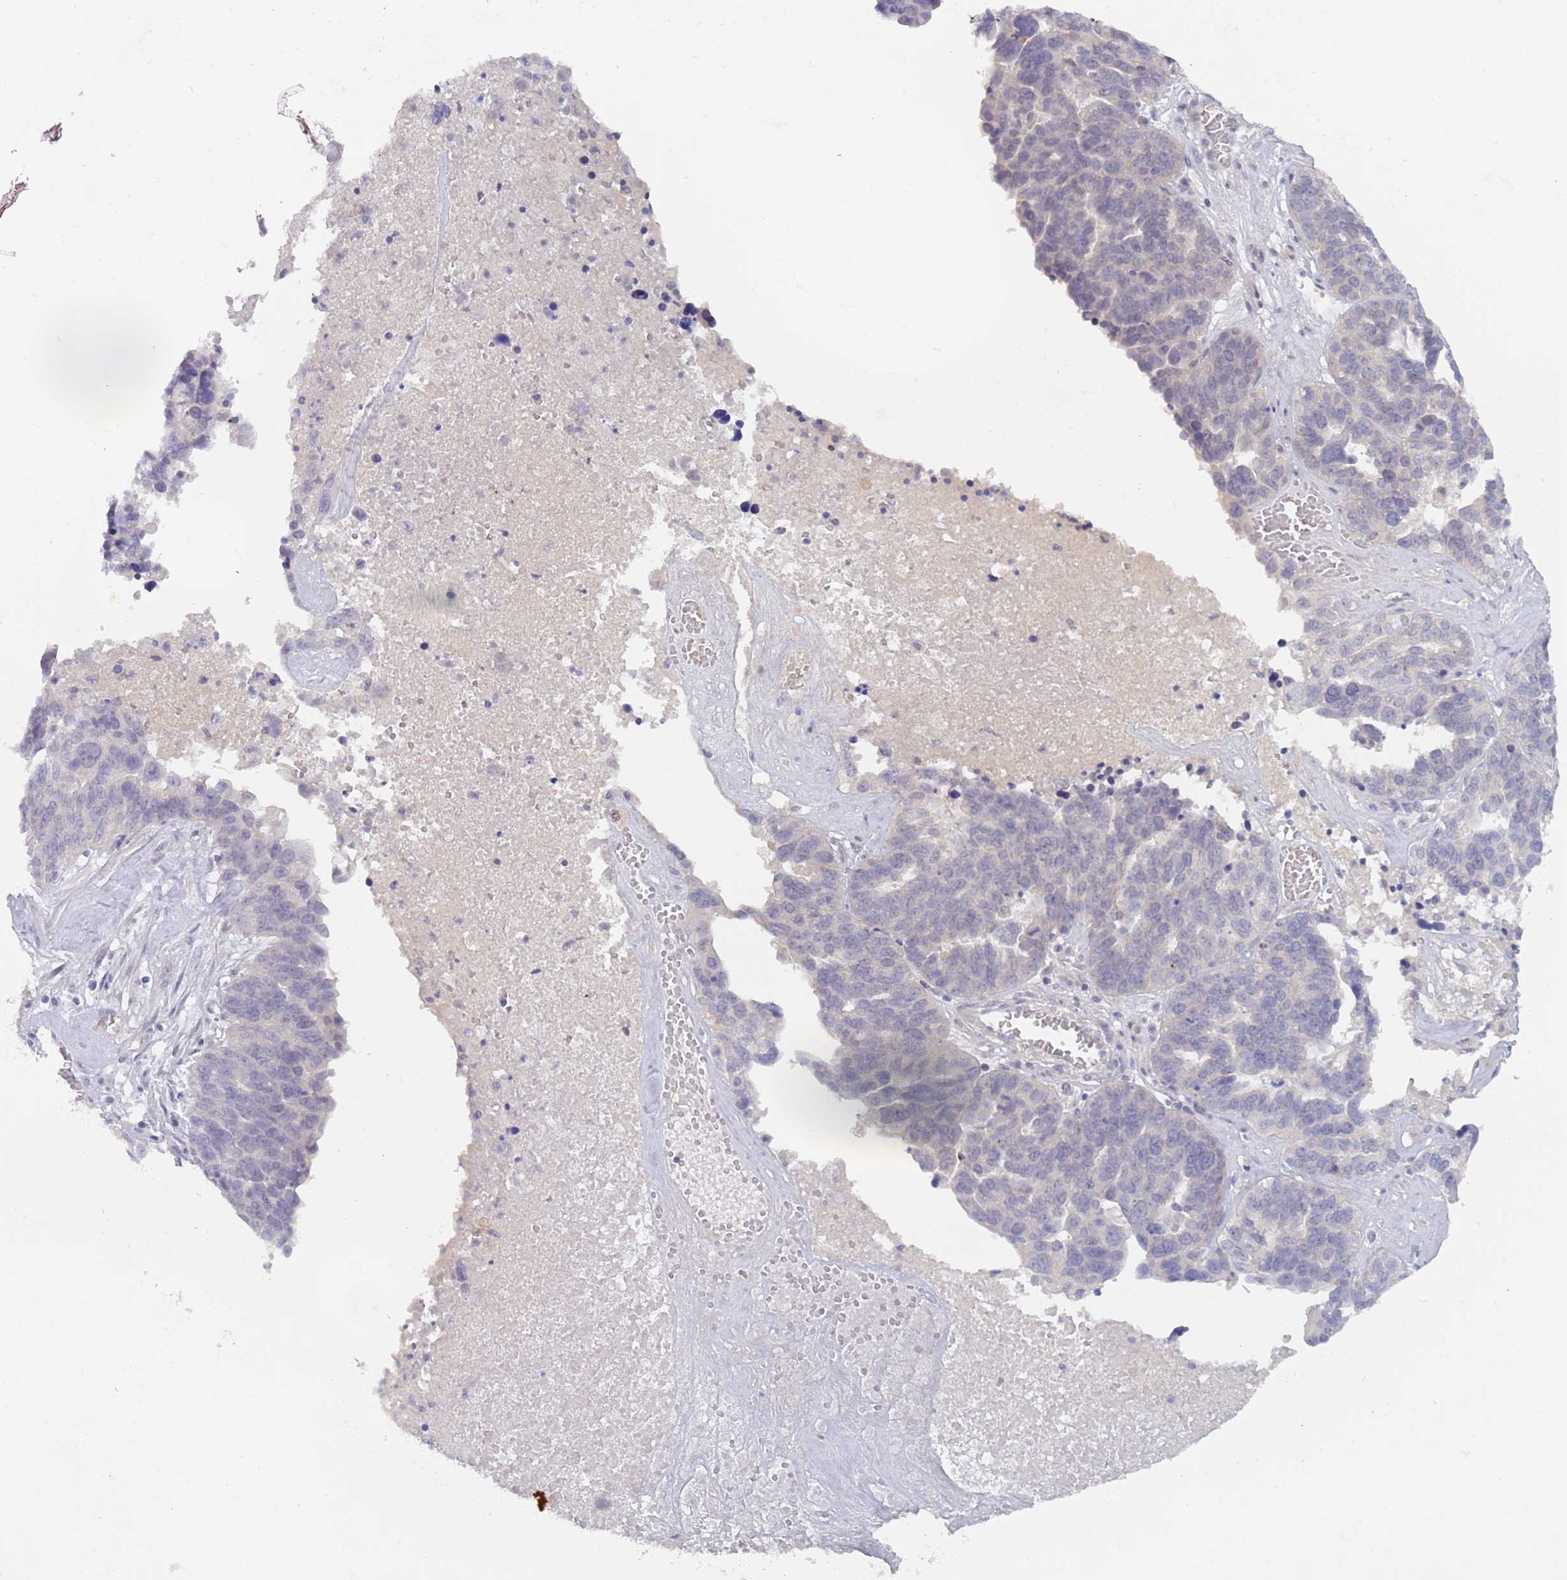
{"staining": {"intensity": "negative", "quantity": "none", "location": "none"}, "tissue": "ovarian cancer", "cell_type": "Tumor cells", "image_type": "cancer", "snomed": [{"axis": "morphology", "description": "Cystadenocarcinoma, serous, NOS"}, {"axis": "topography", "description": "Ovary"}], "caption": "Immunohistochemistry of human ovarian cancer shows no expression in tumor cells. Brightfield microscopy of immunohistochemistry (IHC) stained with DAB (brown) and hematoxylin (blue), captured at high magnification.", "gene": "RFXANK", "patient": {"sex": "female", "age": 59}}